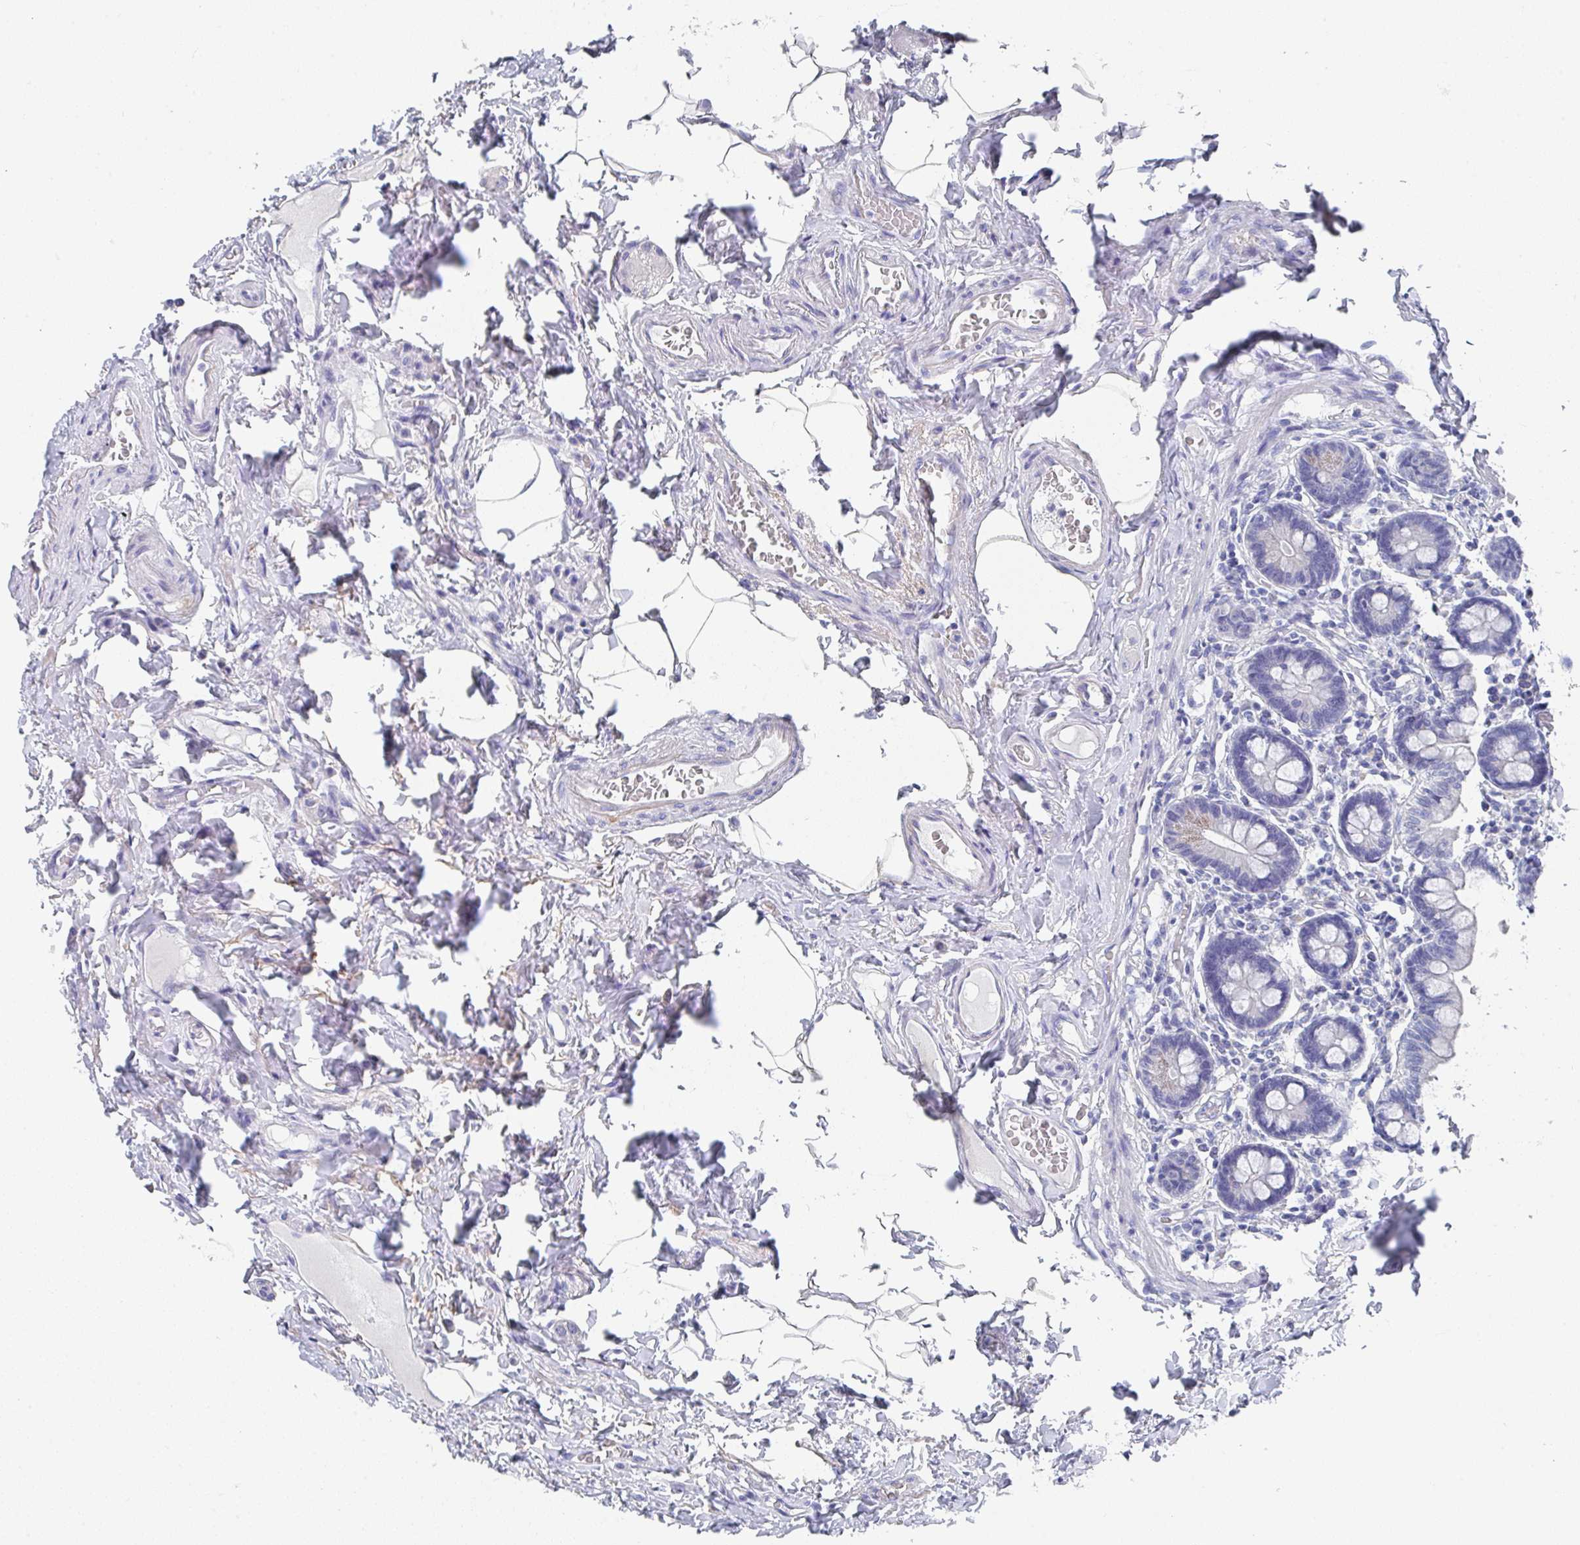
{"staining": {"intensity": "moderate", "quantity": "25%-75%", "location": "cytoplasmic/membranous"}, "tissue": "small intestine", "cell_type": "Glandular cells", "image_type": "normal", "snomed": [{"axis": "morphology", "description": "Normal tissue, NOS"}, {"axis": "topography", "description": "Small intestine"}], "caption": "This histopathology image demonstrates immunohistochemistry staining of unremarkable human small intestine, with medium moderate cytoplasmic/membranous staining in about 25%-75% of glandular cells.", "gene": "TNFRSF8", "patient": {"sex": "female", "age": 64}}